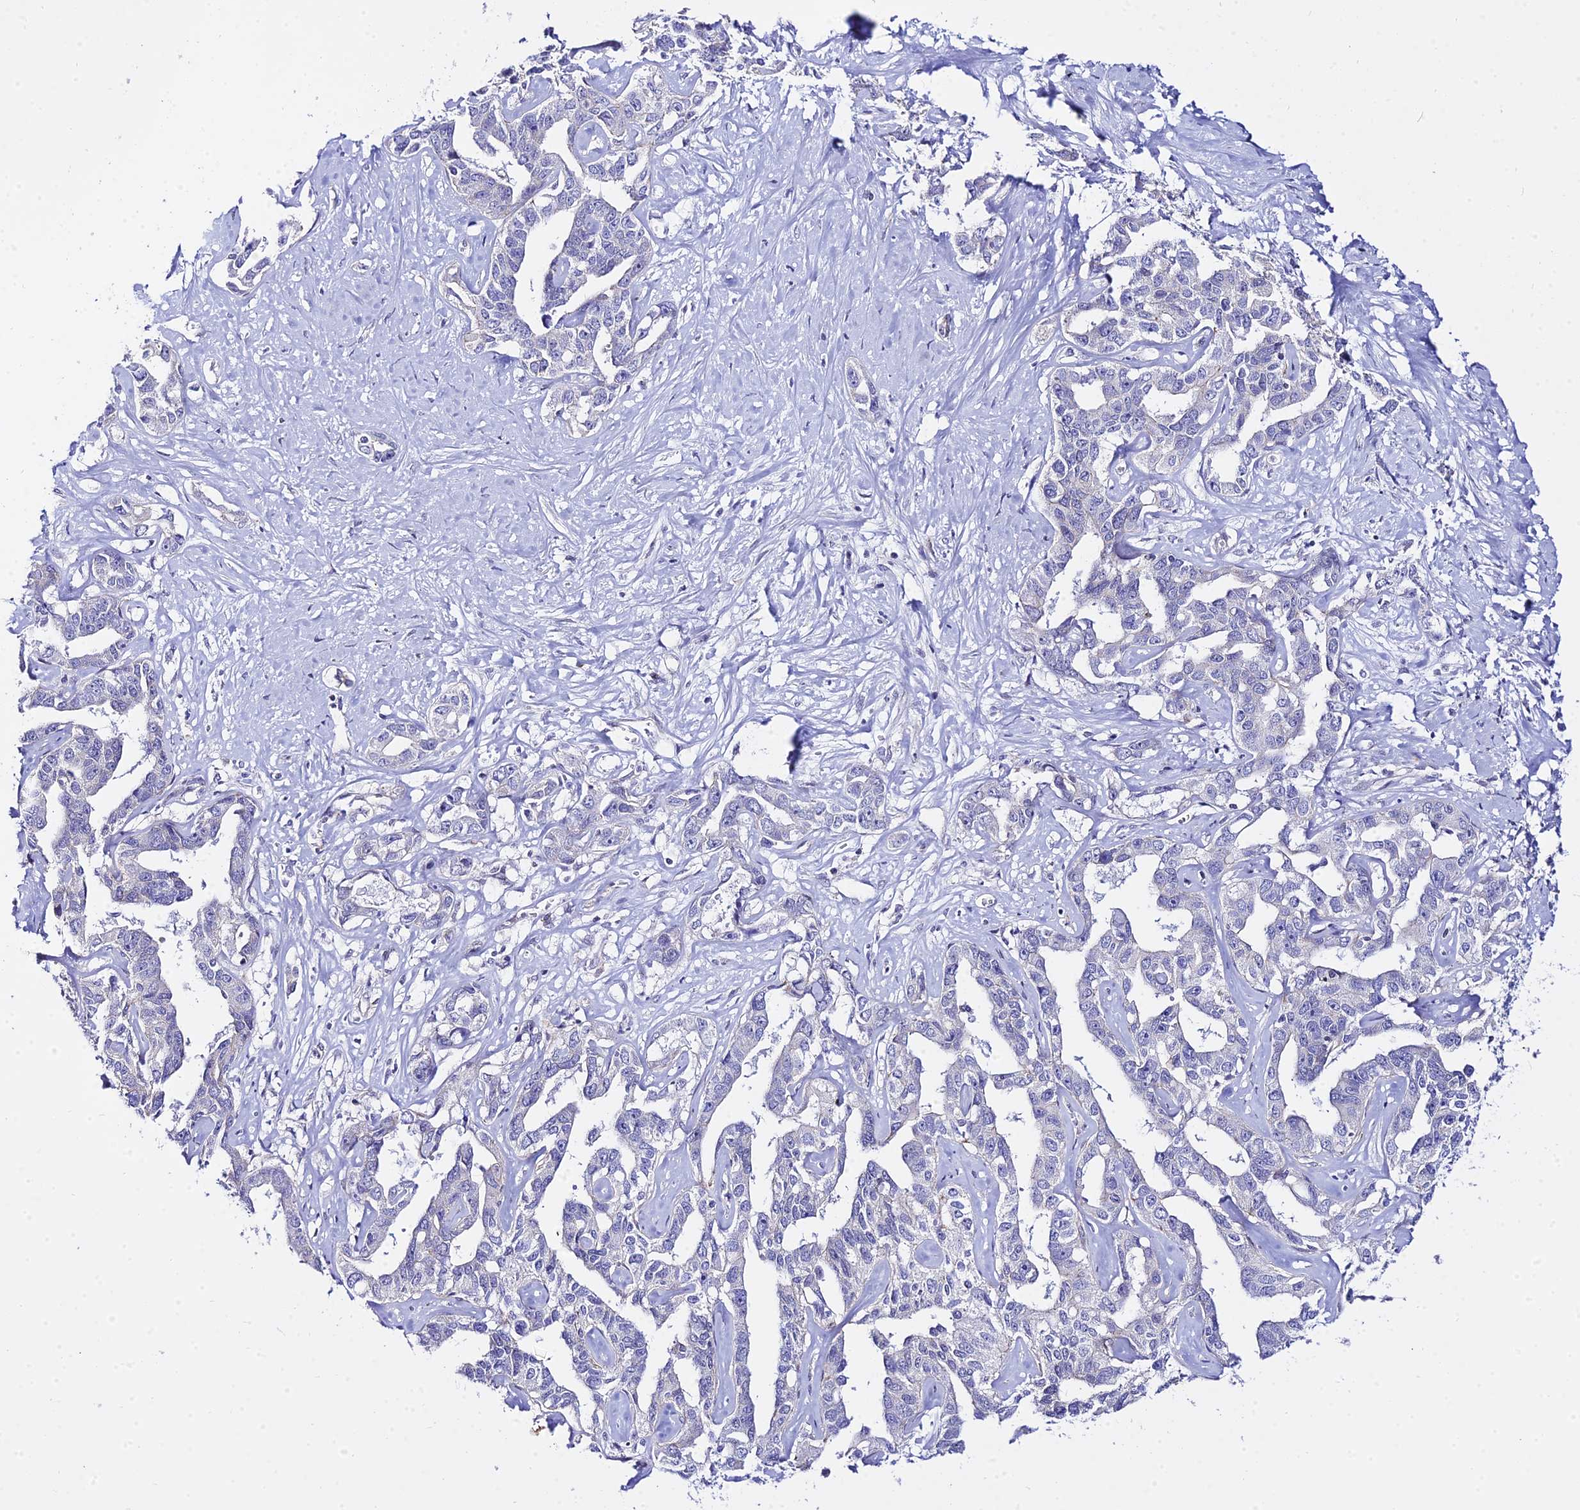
{"staining": {"intensity": "negative", "quantity": "none", "location": "none"}, "tissue": "liver cancer", "cell_type": "Tumor cells", "image_type": "cancer", "snomed": [{"axis": "morphology", "description": "Cholangiocarcinoma"}, {"axis": "topography", "description": "Liver"}], "caption": "An IHC photomicrograph of cholangiocarcinoma (liver) is shown. There is no staining in tumor cells of cholangiocarcinoma (liver).", "gene": "ZNF628", "patient": {"sex": "male", "age": 59}}